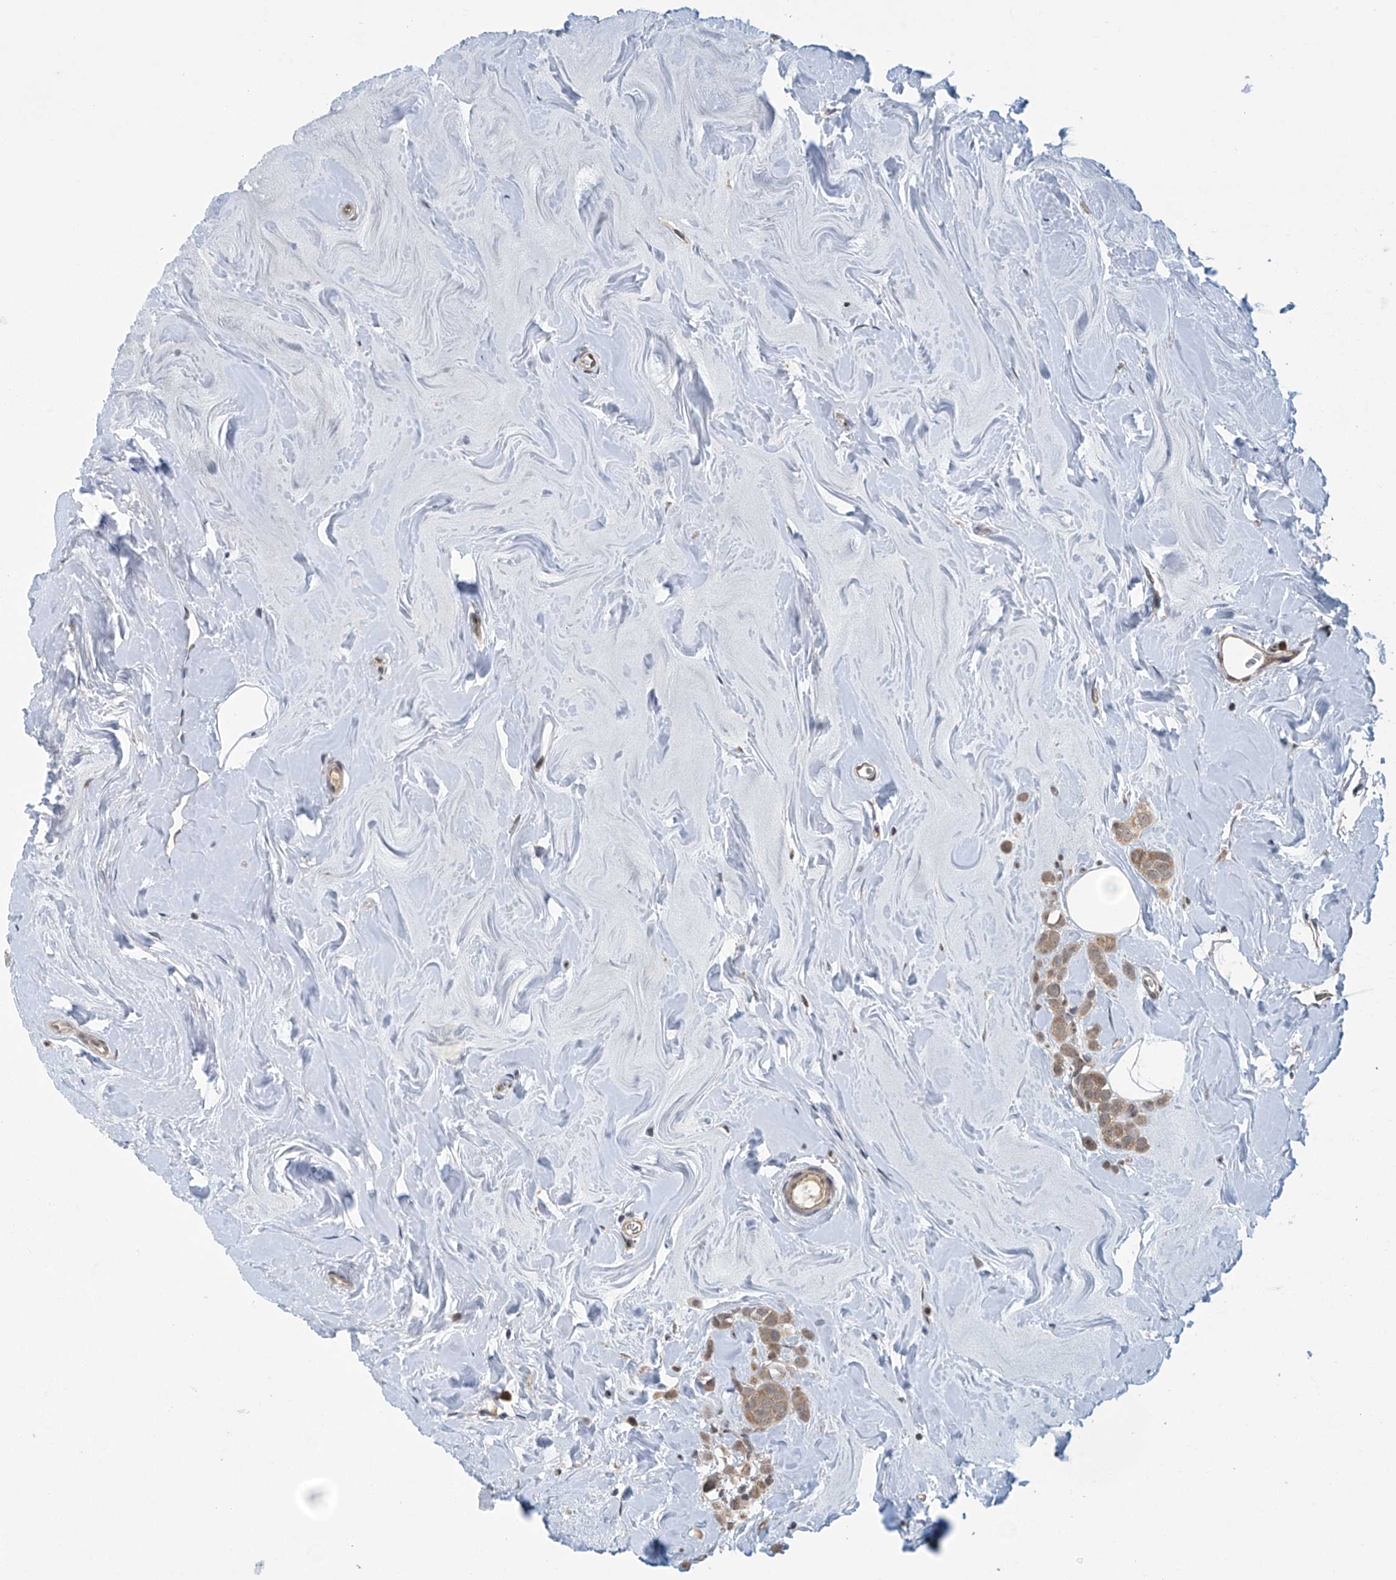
{"staining": {"intensity": "weak", "quantity": ">75%", "location": "cytoplasmic/membranous"}, "tissue": "breast cancer", "cell_type": "Tumor cells", "image_type": "cancer", "snomed": [{"axis": "morphology", "description": "Lobular carcinoma"}, {"axis": "topography", "description": "Breast"}], "caption": "Brown immunohistochemical staining in breast cancer exhibits weak cytoplasmic/membranous expression in approximately >75% of tumor cells.", "gene": "ABHD13", "patient": {"sex": "female", "age": 47}}